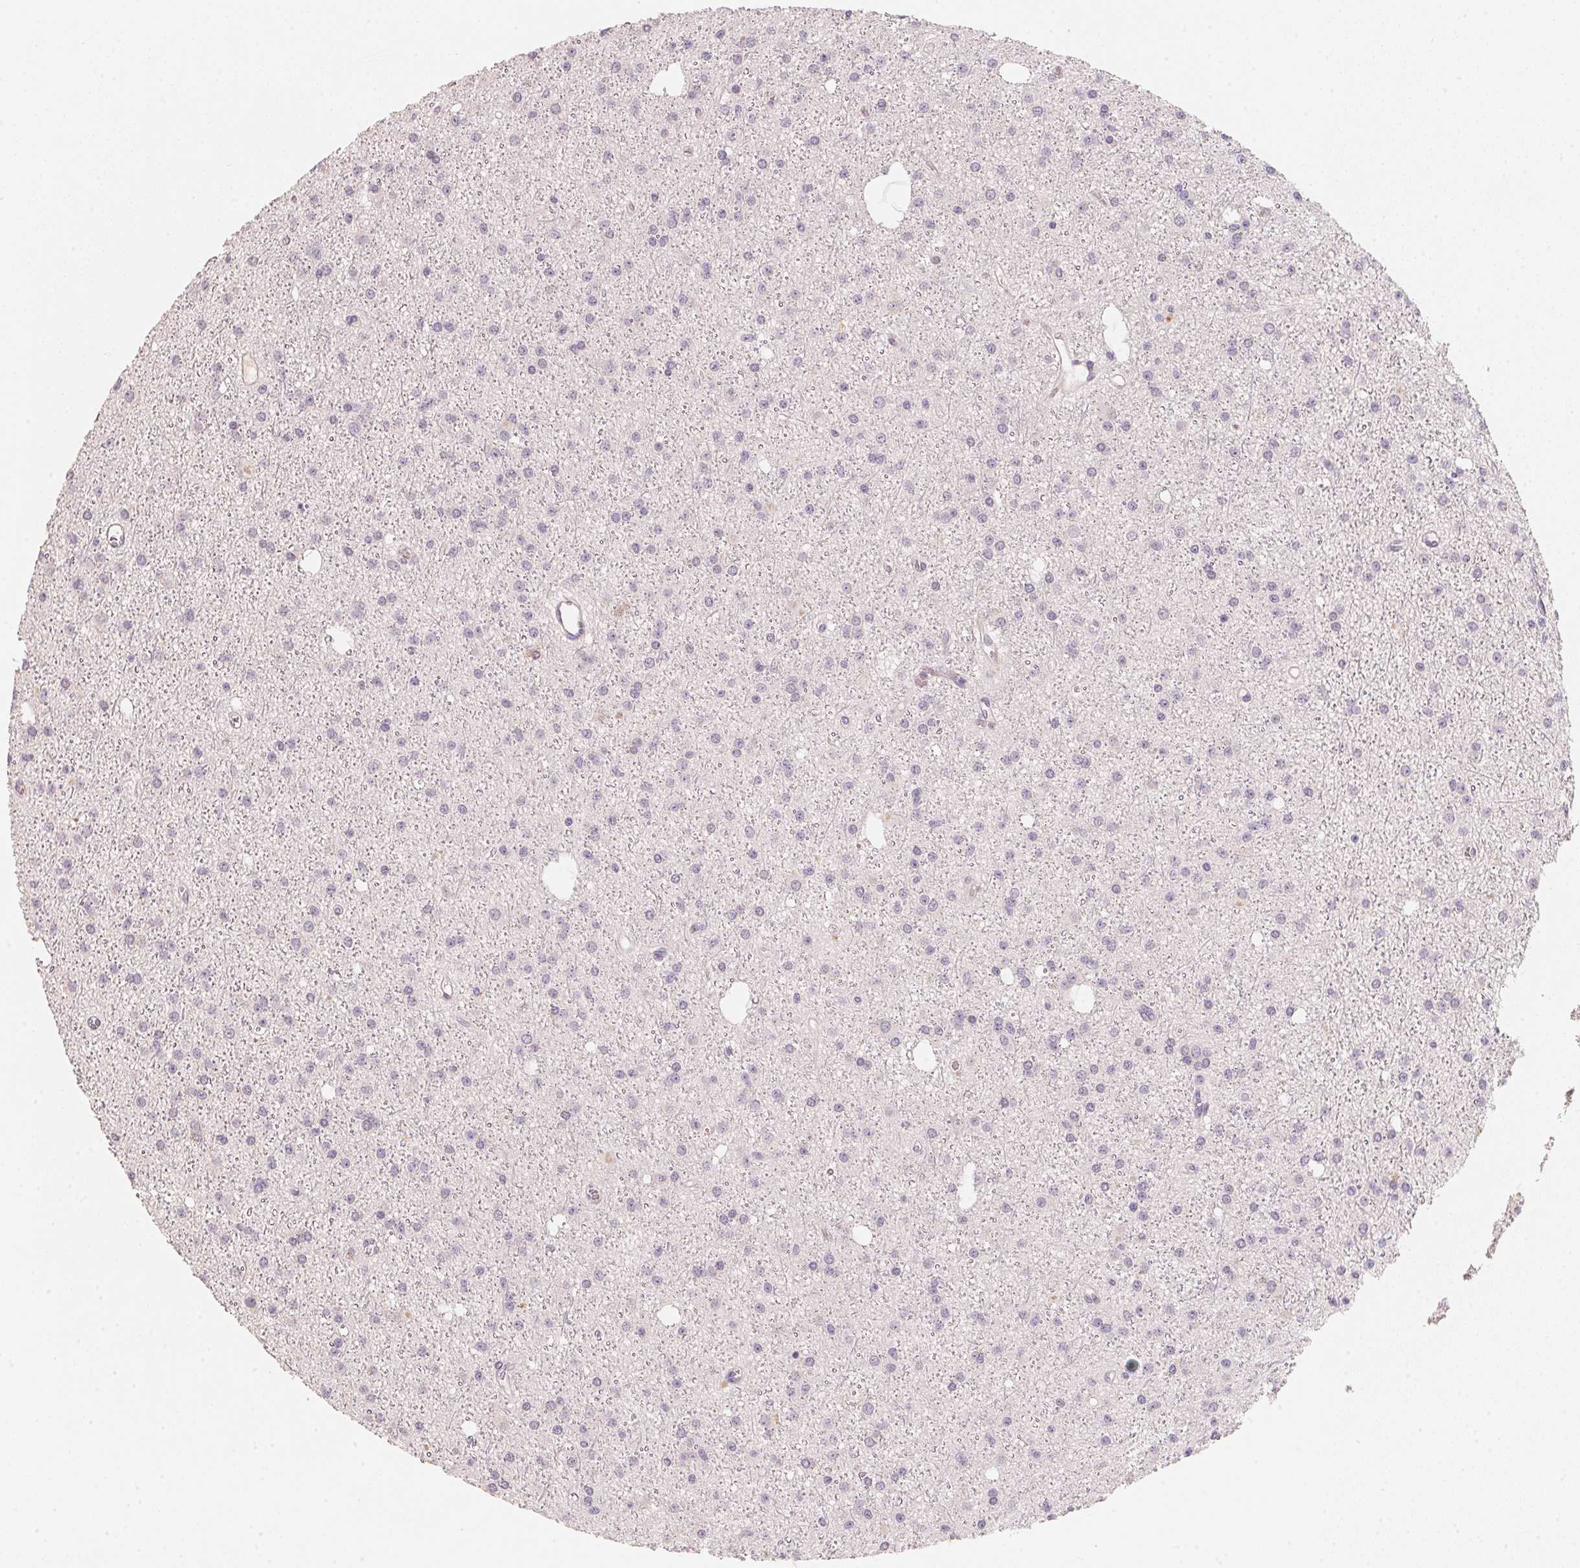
{"staining": {"intensity": "negative", "quantity": "none", "location": "none"}, "tissue": "glioma", "cell_type": "Tumor cells", "image_type": "cancer", "snomed": [{"axis": "morphology", "description": "Glioma, malignant, Low grade"}, {"axis": "topography", "description": "Brain"}], "caption": "Human glioma stained for a protein using immunohistochemistry (IHC) demonstrates no expression in tumor cells.", "gene": "TREH", "patient": {"sex": "male", "age": 27}}